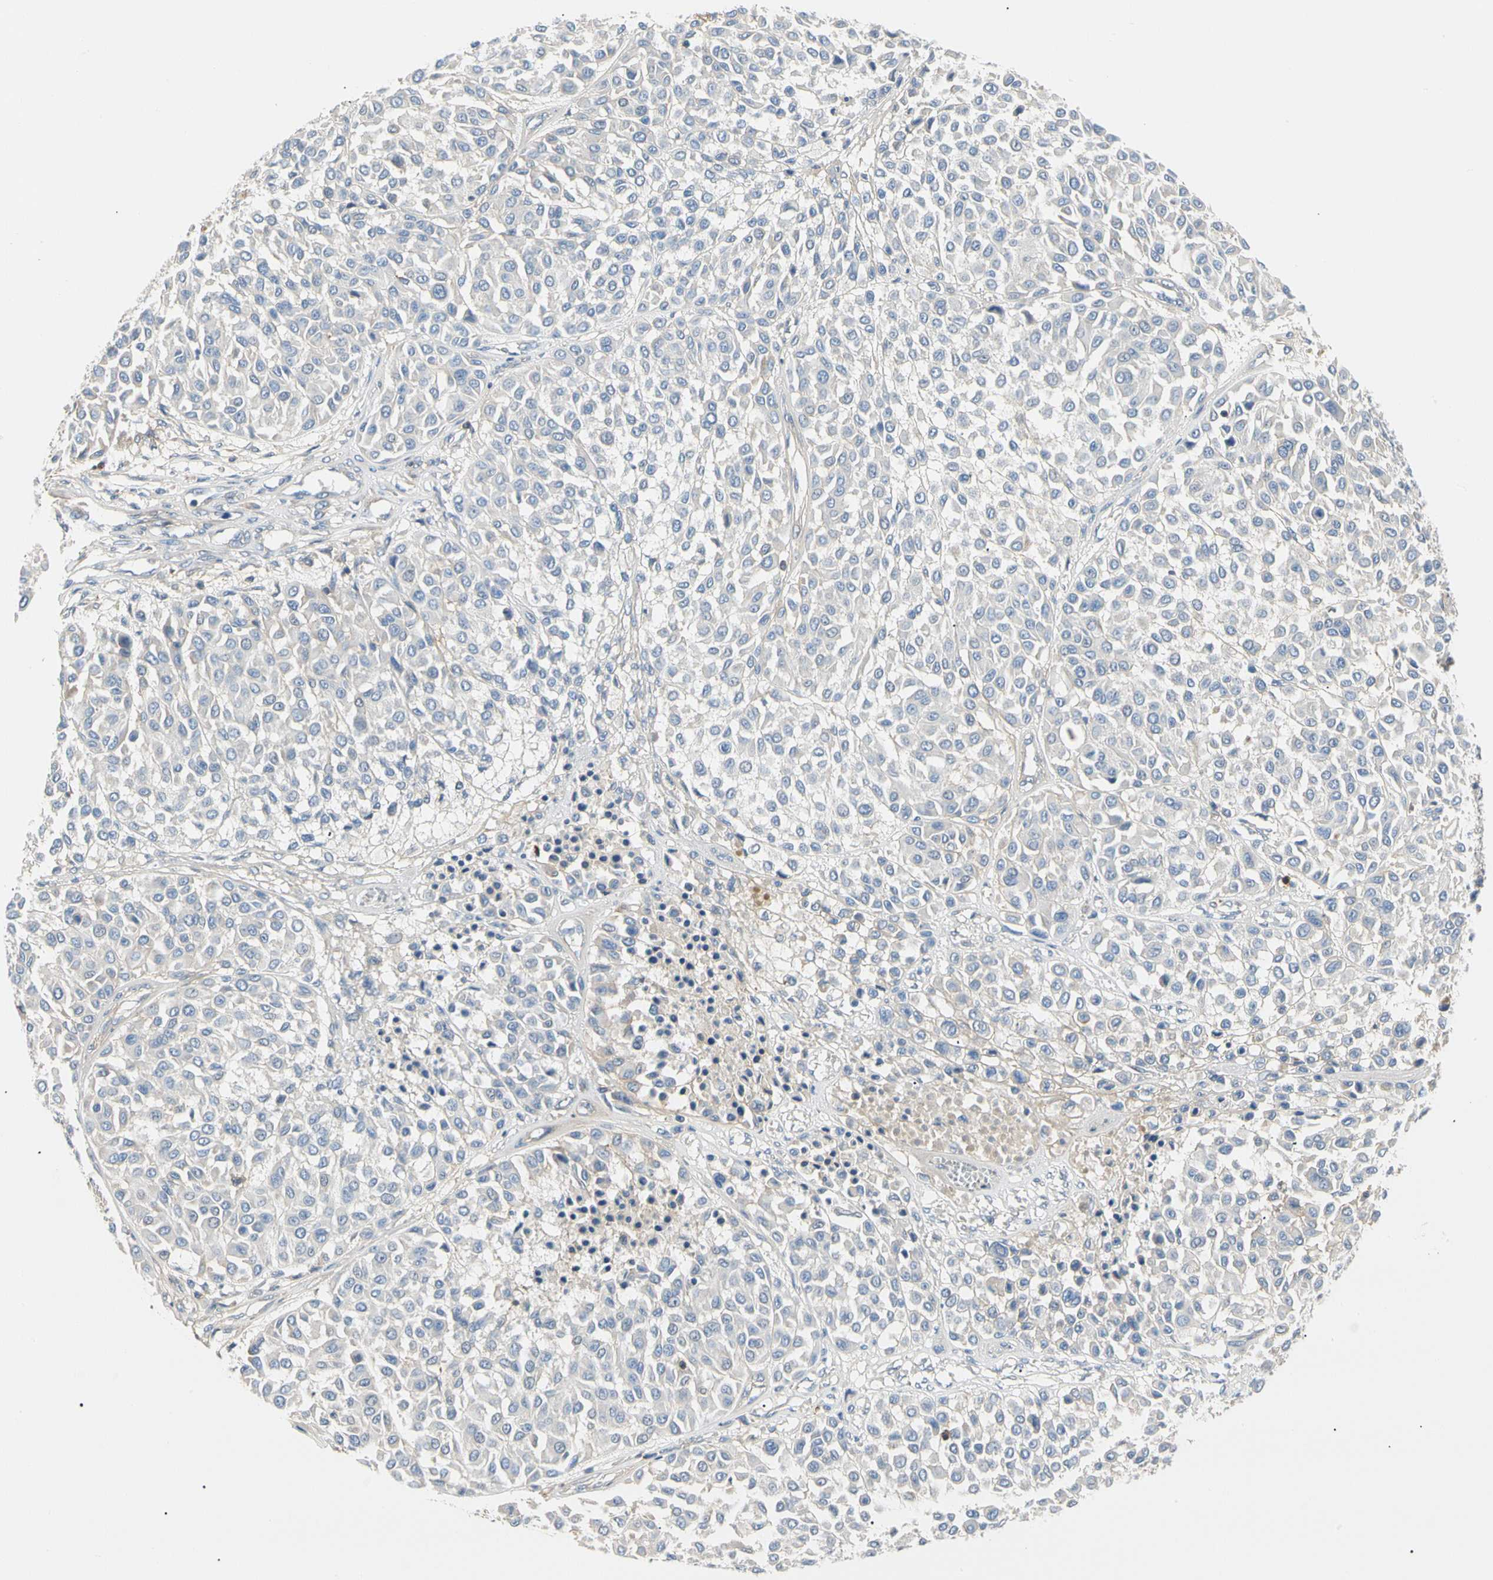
{"staining": {"intensity": "negative", "quantity": "none", "location": "none"}, "tissue": "melanoma", "cell_type": "Tumor cells", "image_type": "cancer", "snomed": [{"axis": "morphology", "description": "Malignant melanoma, Metastatic site"}, {"axis": "topography", "description": "Soft tissue"}], "caption": "Immunohistochemistry (IHC) photomicrograph of melanoma stained for a protein (brown), which displays no expression in tumor cells.", "gene": "TNFRSF18", "patient": {"sex": "male", "age": 41}}